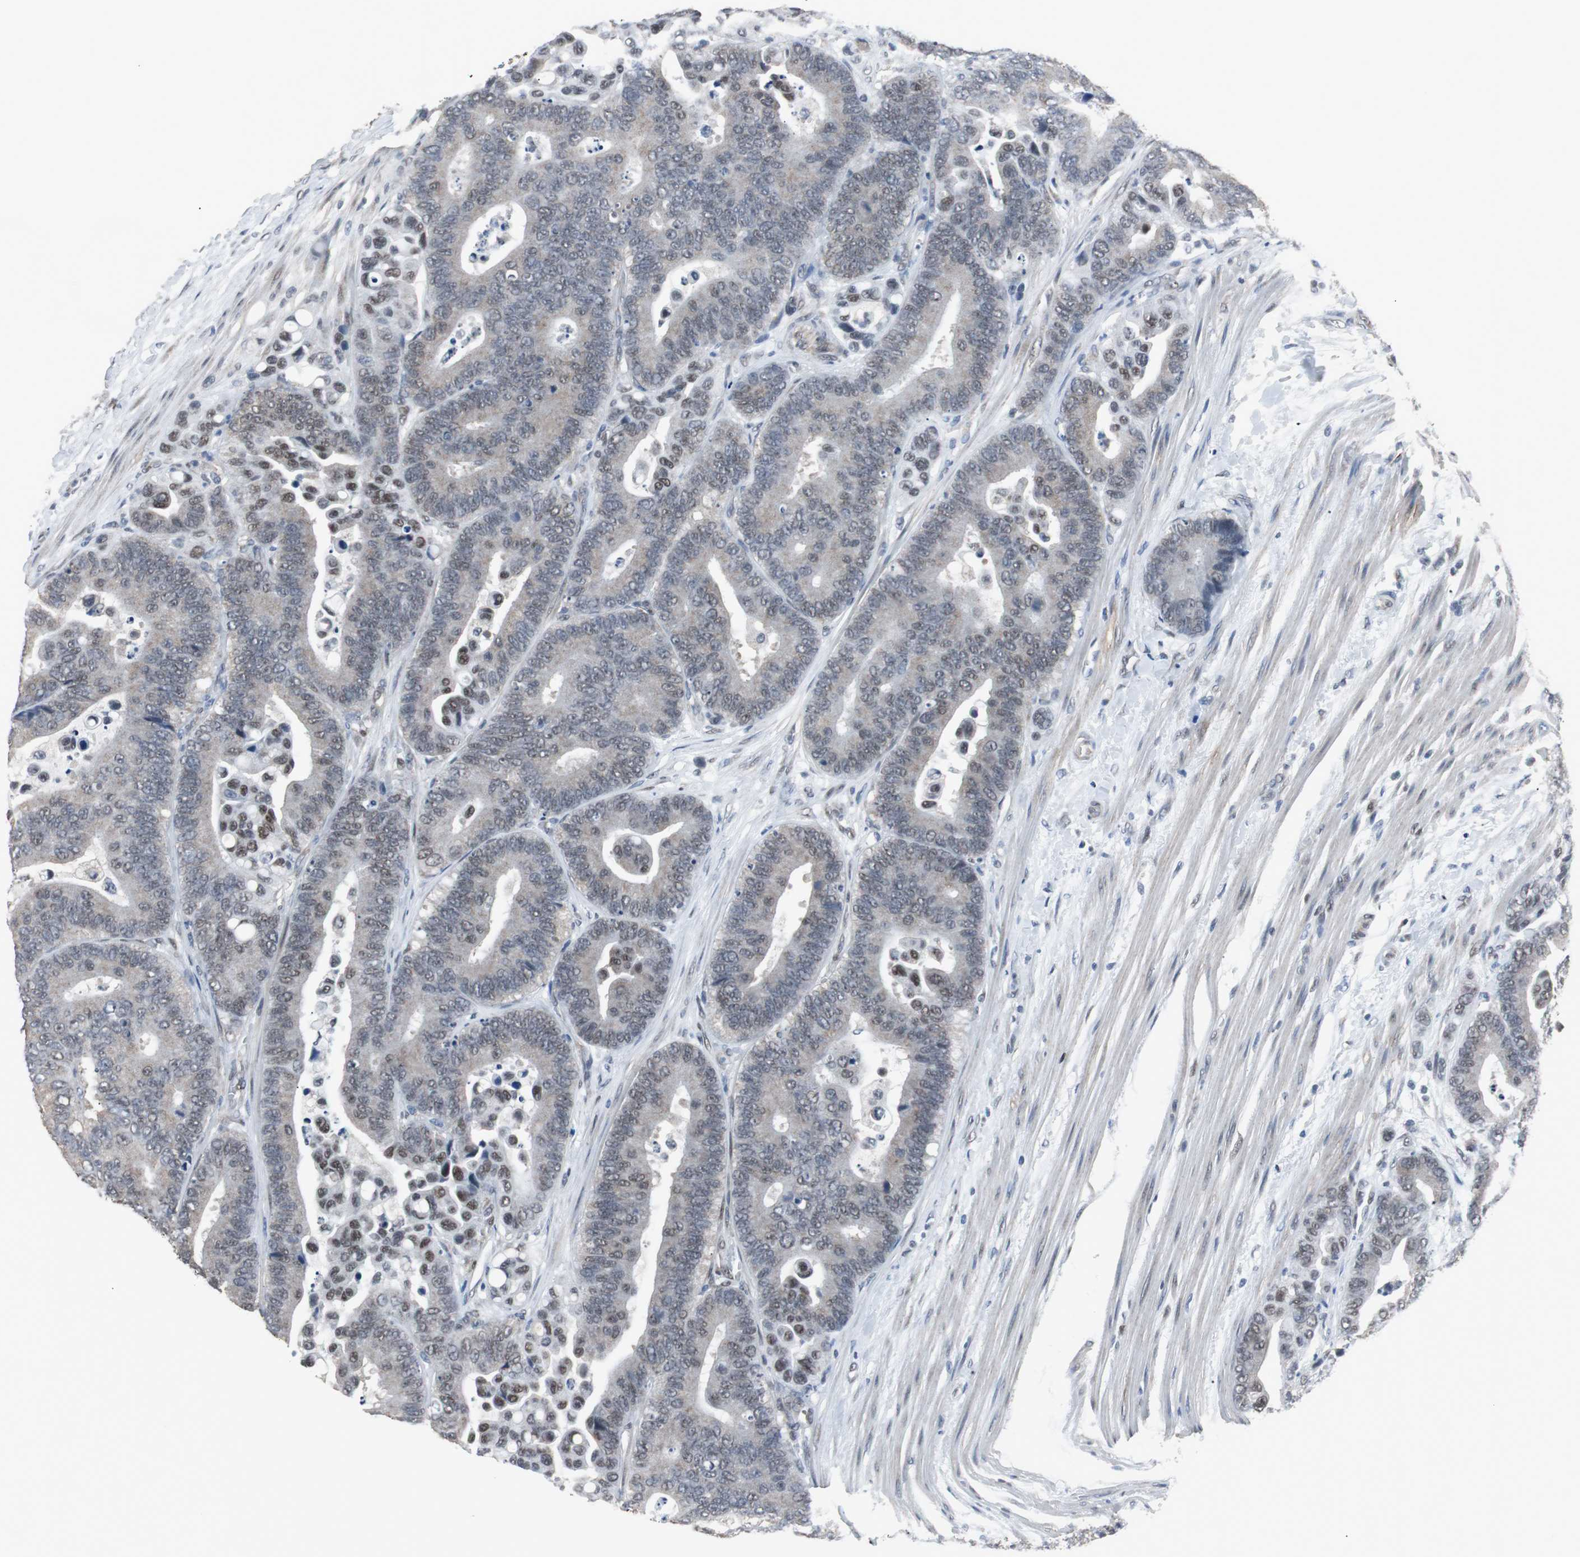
{"staining": {"intensity": "negative", "quantity": "none", "location": "none"}, "tissue": "colorectal cancer", "cell_type": "Tumor cells", "image_type": "cancer", "snomed": [{"axis": "morphology", "description": "Normal tissue, NOS"}, {"axis": "morphology", "description": "Adenocarcinoma, NOS"}, {"axis": "topography", "description": "Colon"}], "caption": "High power microscopy histopathology image of an immunohistochemistry image of colorectal adenocarcinoma, revealing no significant expression in tumor cells.", "gene": "ZHX2", "patient": {"sex": "male", "age": 82}}